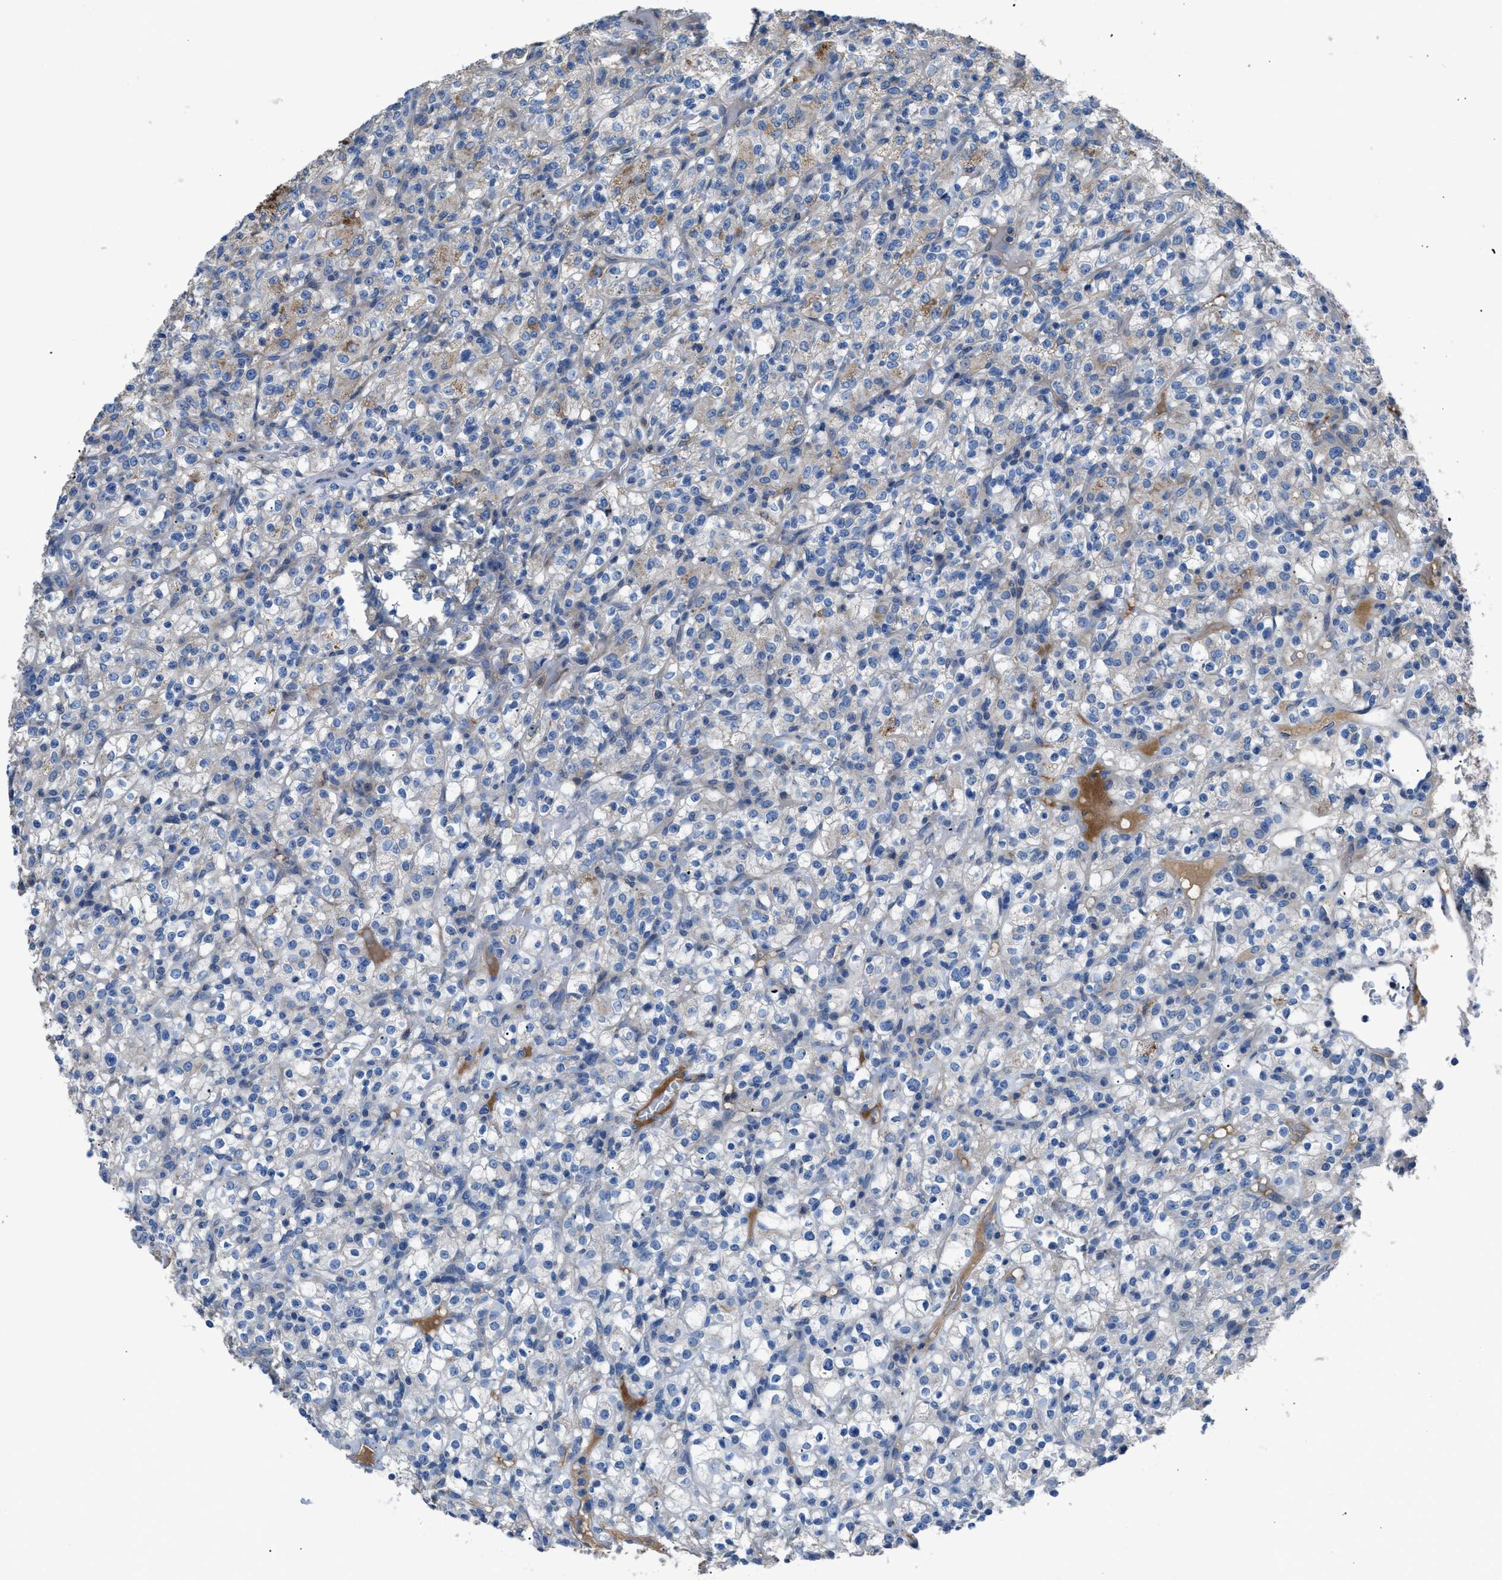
{"staining": {"intensity": "negative", "quantity": "none", "location": "none"}, "tissue": "renal cancer", "cell_type": "Tumor cells", "image_type": "cancer", "snomed": [{"axis": "morphology", "description": "Normal tissue, NOS"}, {"axis": "morphology", "description": "Adenocarcinoma, NOS"}, {"axis": "topography", "description": "Kidney"}], "caption": "This is a image of IHC staining of adenocarcinoma (renal), which shows no expression in tumor cells.", "gene": "SGCZ", "patient": {"sex": "female", "age": 72}}